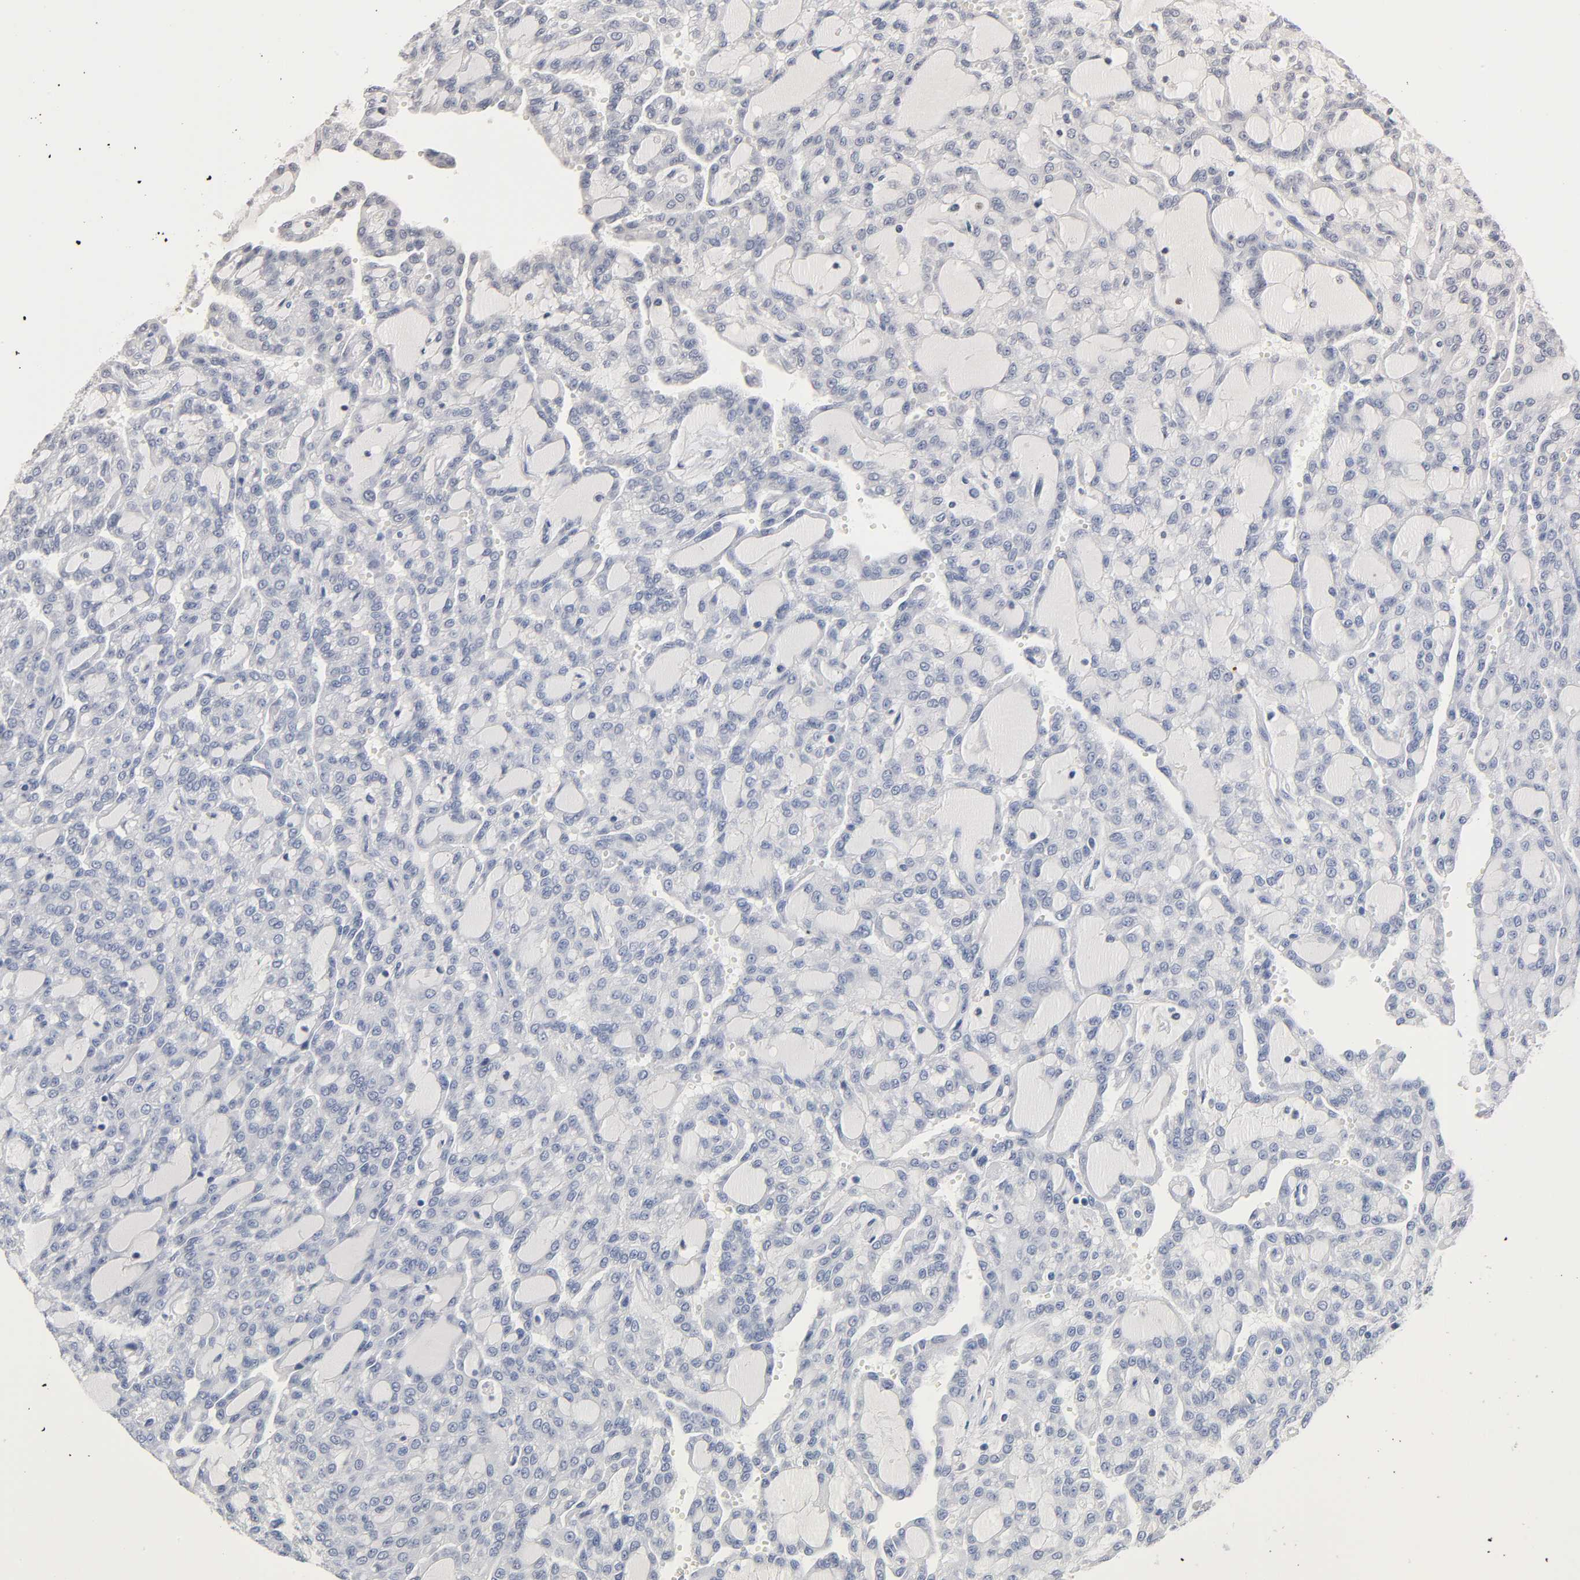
{"staining": {"intensity": "negative", "quantity": "none", "location": "none"}, "tissue": "renal cancer", "cell_type": "Tumor cells", "image_type": "cancer", "snomed": [{"axis": "morphology", "description": "Adenocarcinoma, NOS"}, {"axis": "topography", "description": "Kidney"}], "caption": "The immunohistochemistry histopathology image has no significant staining in tumor cells of renal adenocarcinoma tissue. (Brightfield microscopy of DAB immunohistochemistry (IHC) at high magnification).", "gene": "NFATC1", "patient": {"sex": "male", "age": 63}}